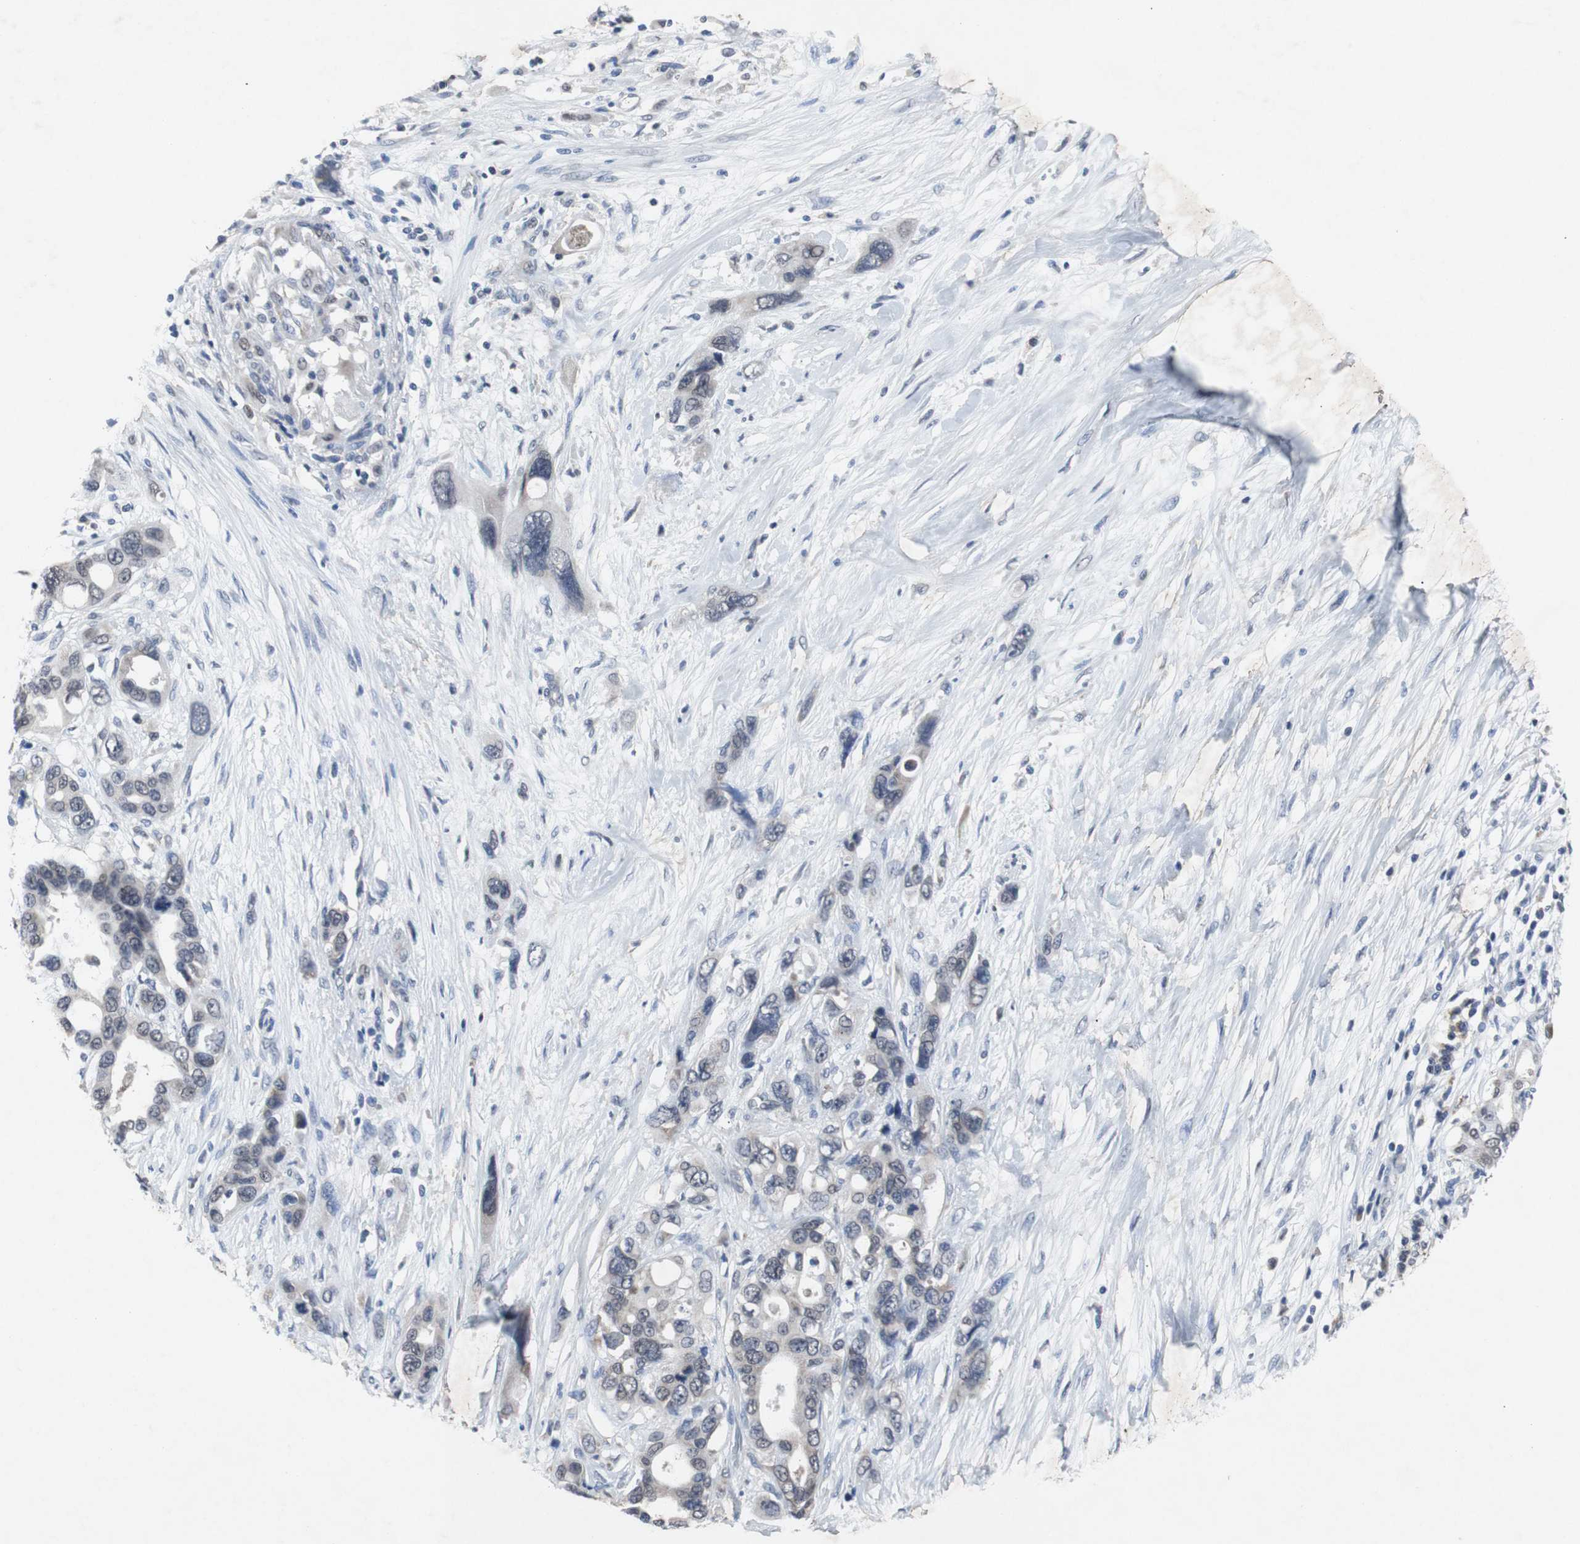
{"staining": {"intensity": "negative", "quantity": "none", "location": "none"}, "tissue": "pancreatic cancer", "cell_type": "Tumor cells", "image_type": "cancer", "snomed": [{"axis": "morphology", "description": "Adenocarcinoma, NOS"}, {"axis": "topography", "description": "Pancreas"}], "caption": "Immunohistochemistry micrograph of human adenocarcinoma (pancreatic) stained for a protein (brown), which exhibits no positivity in tumor cells.", "gene": "RBM47", "patient": {"sex": "male", "age": 46}}